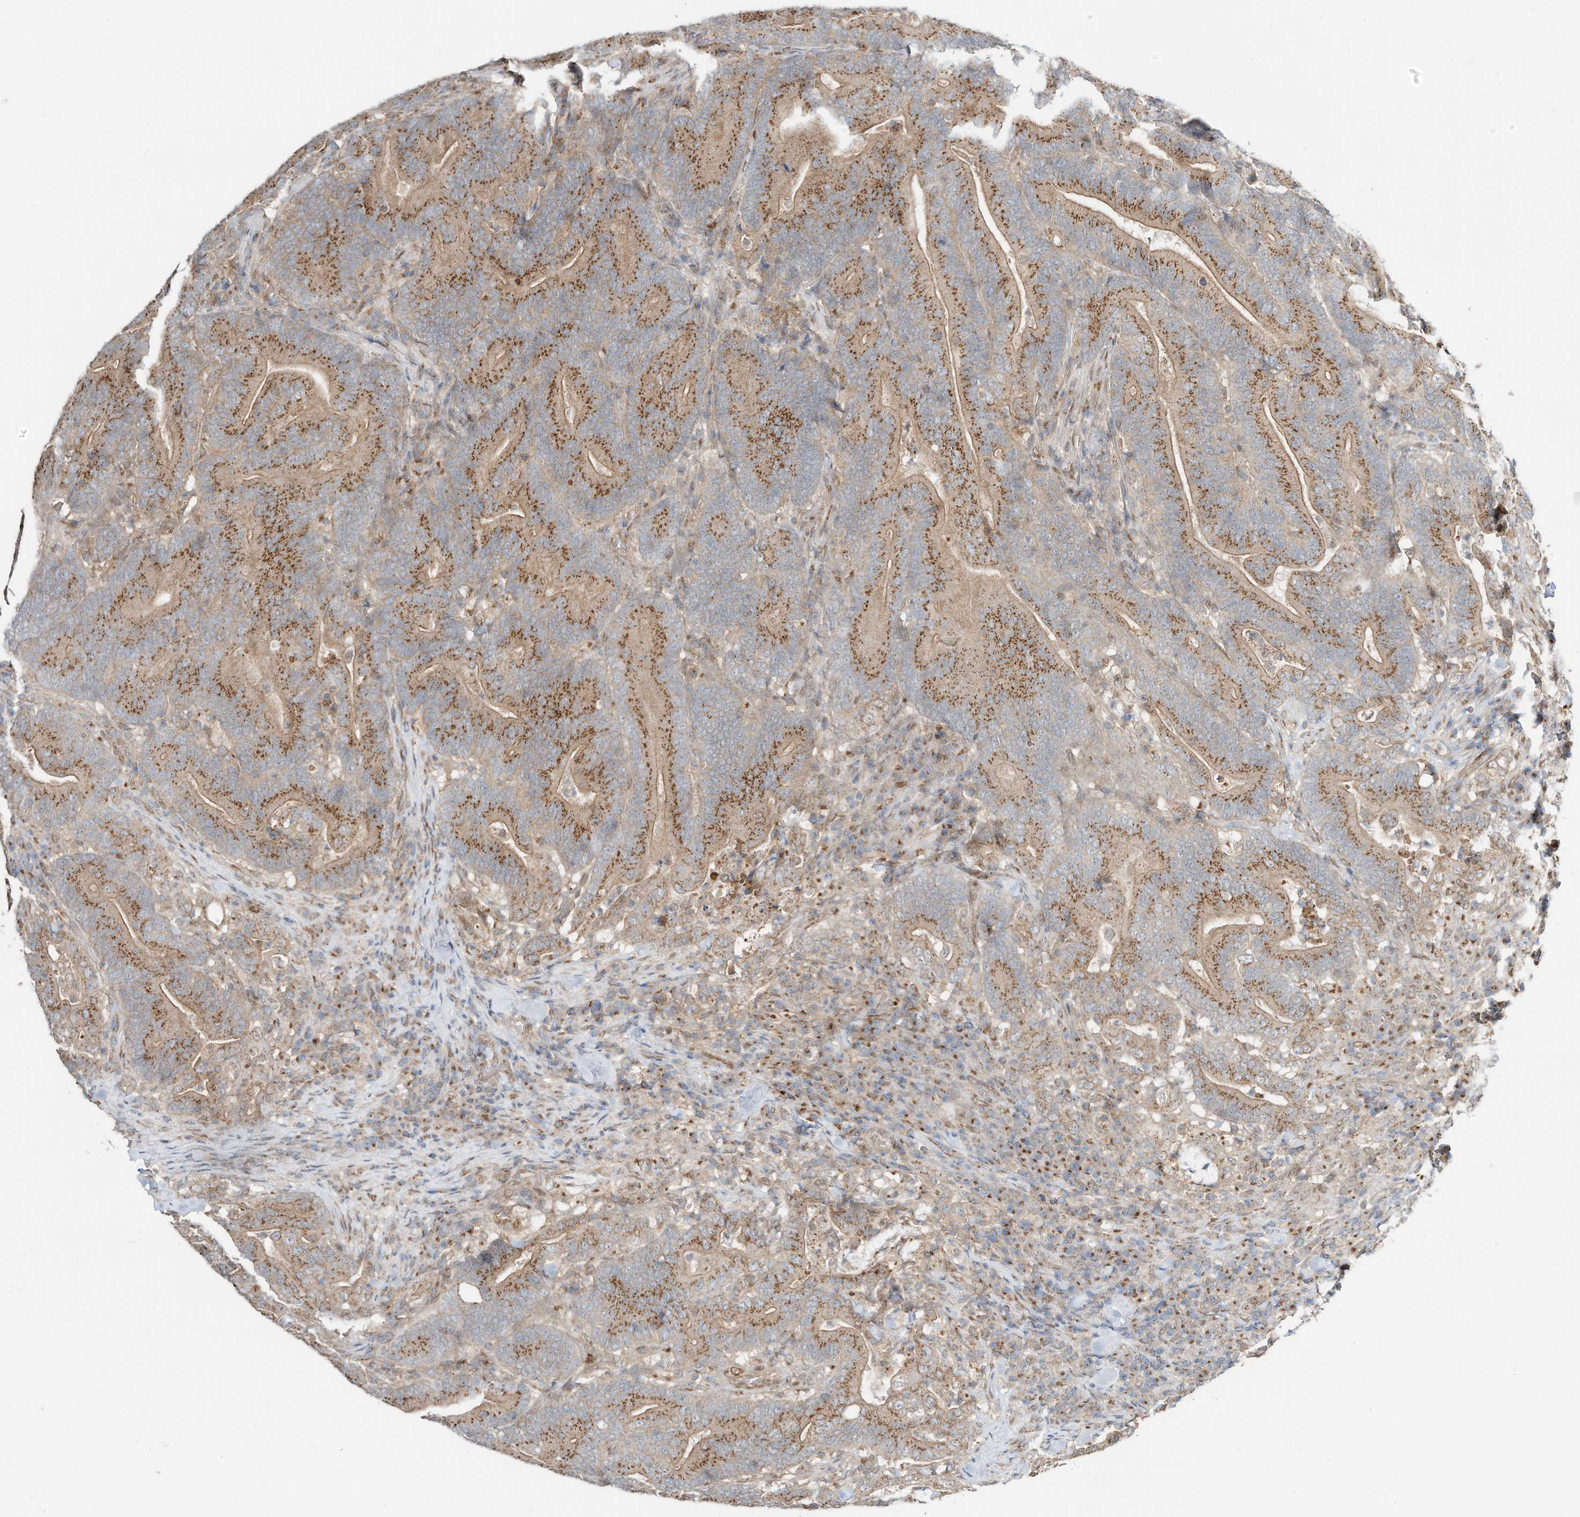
{"staining": {"intensity": "moderate", "quantity": ">75%", "location": "cytoplasmic/membranous"}, "tissue": "colorectal cancer", "cell_type": "Tumor cells", "image_type": "cancer", "snomed": [{"axis": "morphology", "description": "Adenocarcinoma, NOS"}, {"axis": "topography", "description": "Colon"}], "caption": "Immunohistochemical staining of colorectal cancer demonstrates moderate cytoplasmic/membranous protein expression in about >75% of tumor cells.", "gene": "CUX1", "patient": {"sex": "female", "age": 66}}